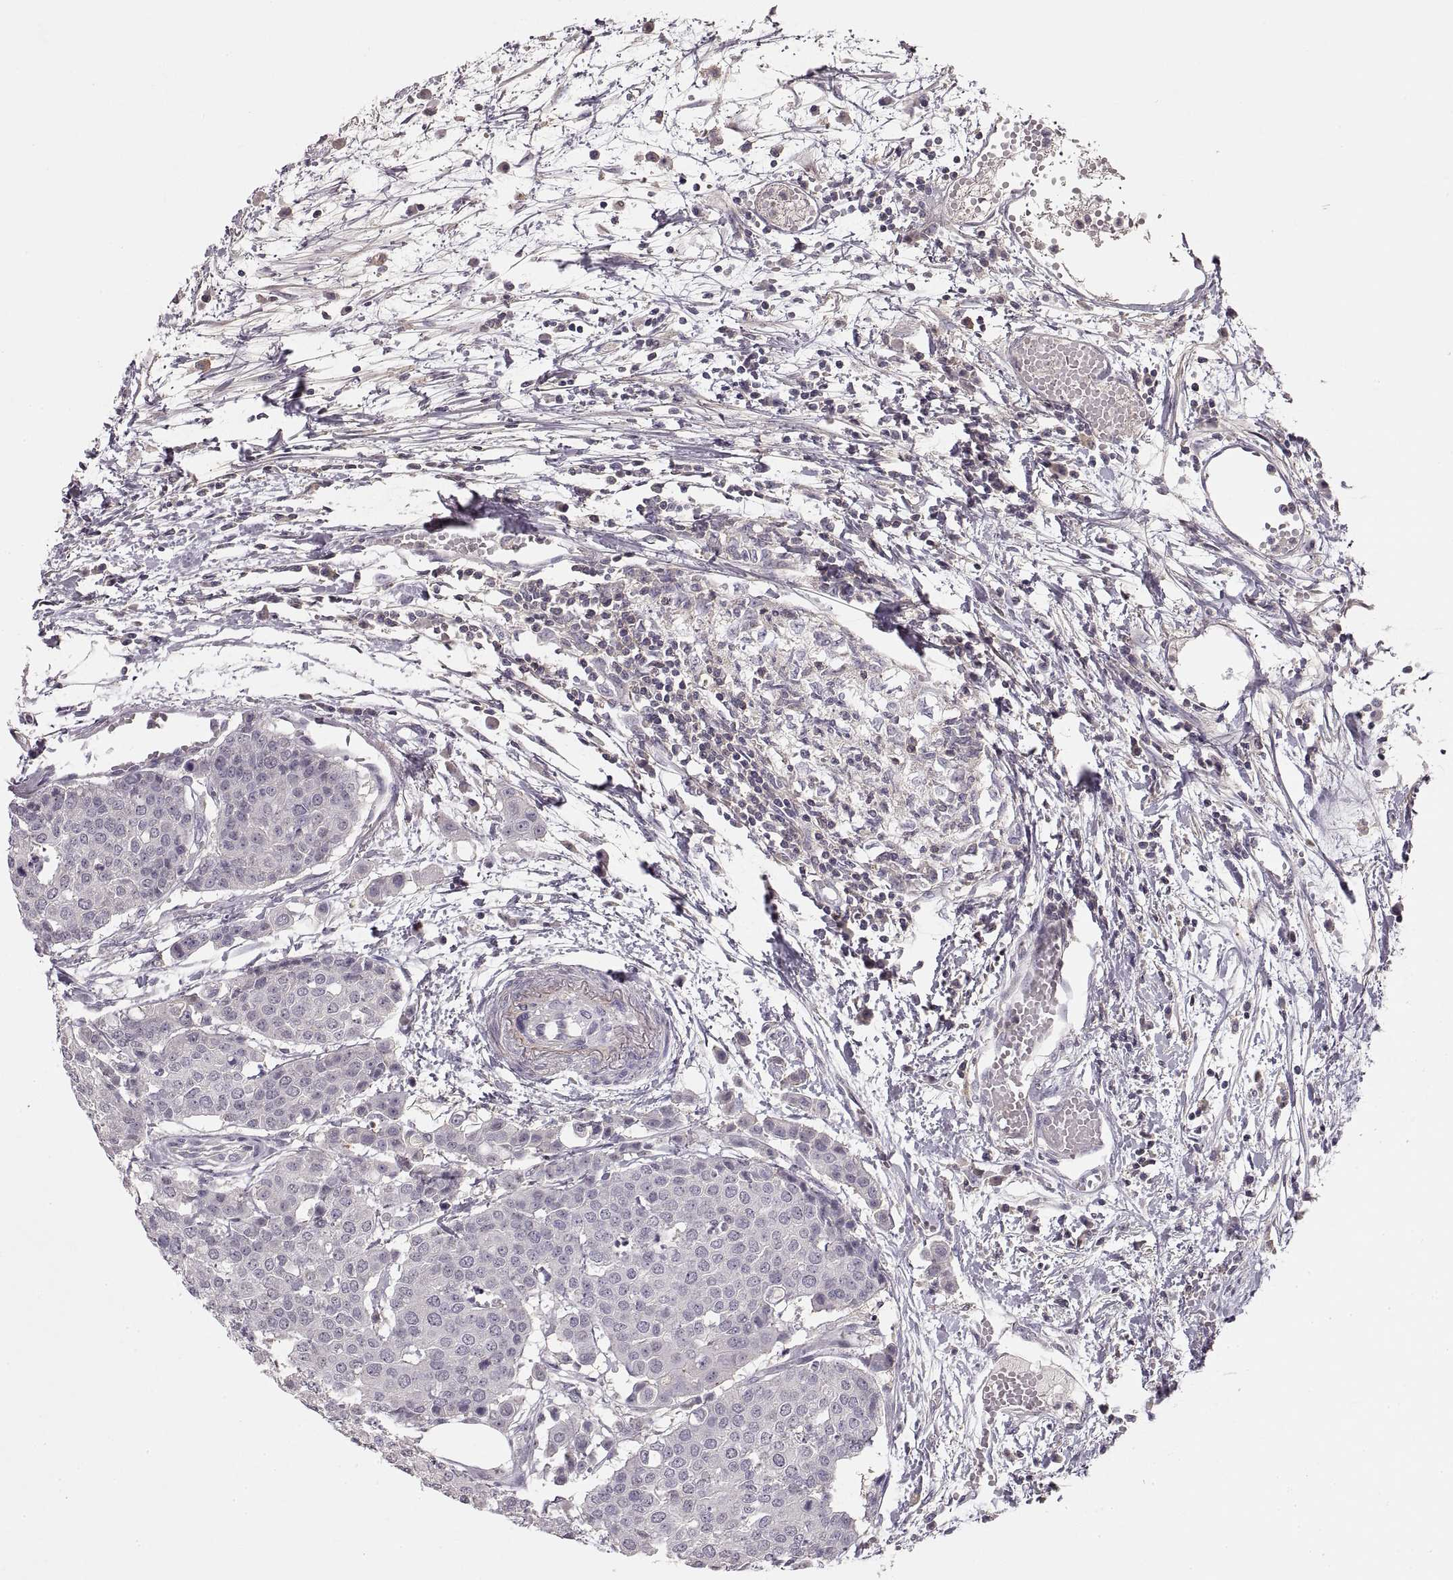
{"staining": {"intensity": "negative", "quantity": "none", "location": "none"}, "tissue": "carcinoid", "cell_type": "Tumor cells", "image_type": "cancer", "snomed": [{"axis": "morphology", "description": "Carcinoid, malignant, NOS"}, {"axis": "topography", "description": "Colon"}], "caption": "IHC histopathology image of neoplastic tissue: malignant carcinoid stained with DAB exhibits no significant protein positivity in tumor cells. The staining is performed using DAB brown chromogen with nuclei counter-stained in using hematoxylin.", "gene": "ADAM11", "patient": {"sex": "male", "age": 81}}